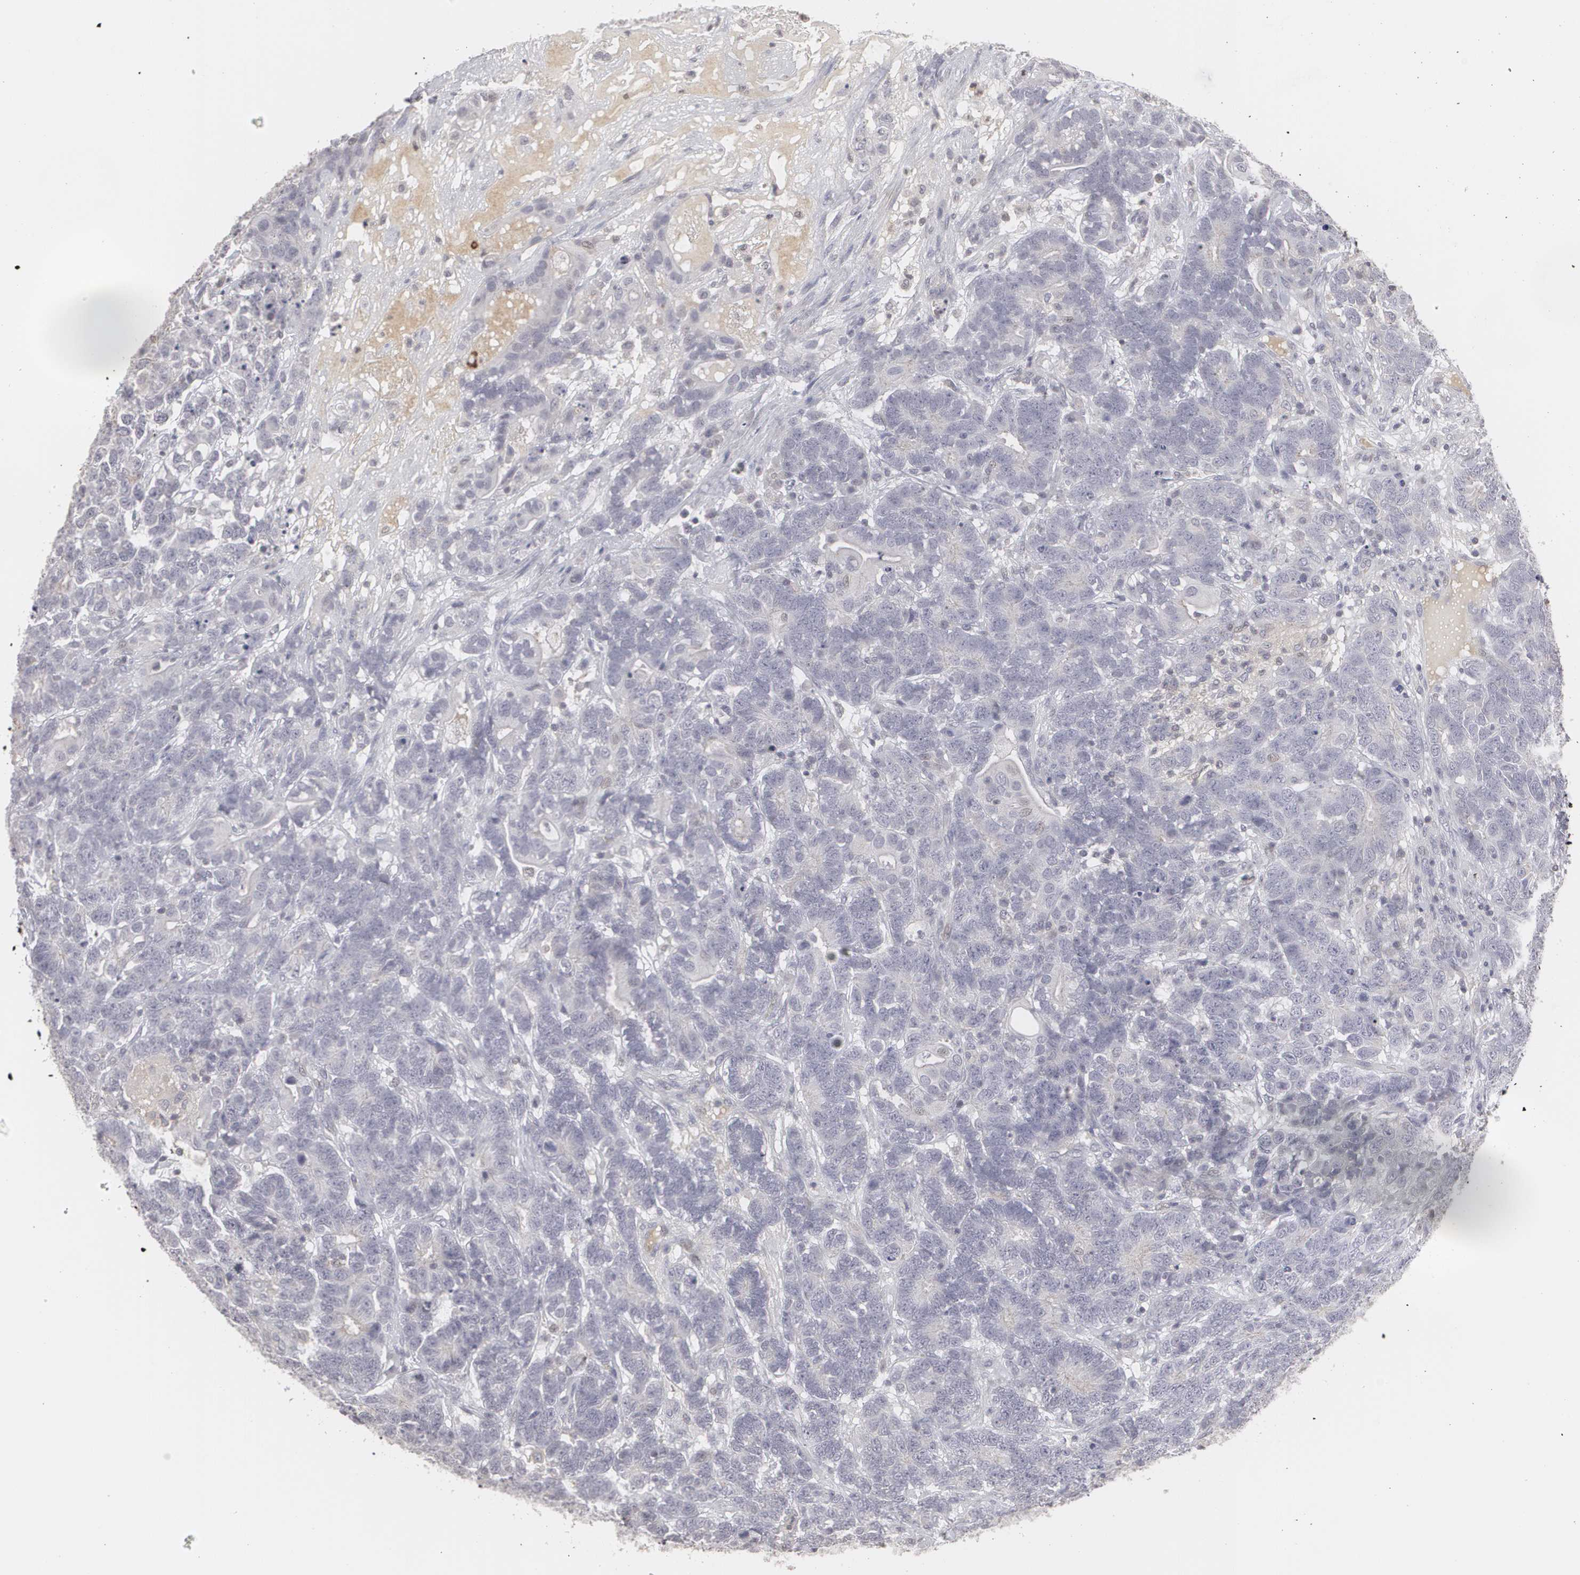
{"staining": {"intensity": "negative", "quantity": "none", "location": "none"}, "tissue": "testis cancer", "cell_type": "Tumor cells", "image_type": "cancer", "snomed": [{"axis": "morphology", "description": "Carcinoma, Embryonal, NOS"}, {"axis": "topography", "description": "Testis"}], "caption": "Testis embryonal carcinoma stained for a protein using IHC exhibits no positivity tumor cells.", "gene": "CLDN2", "patient": {"sex": "male", "age": 26}}